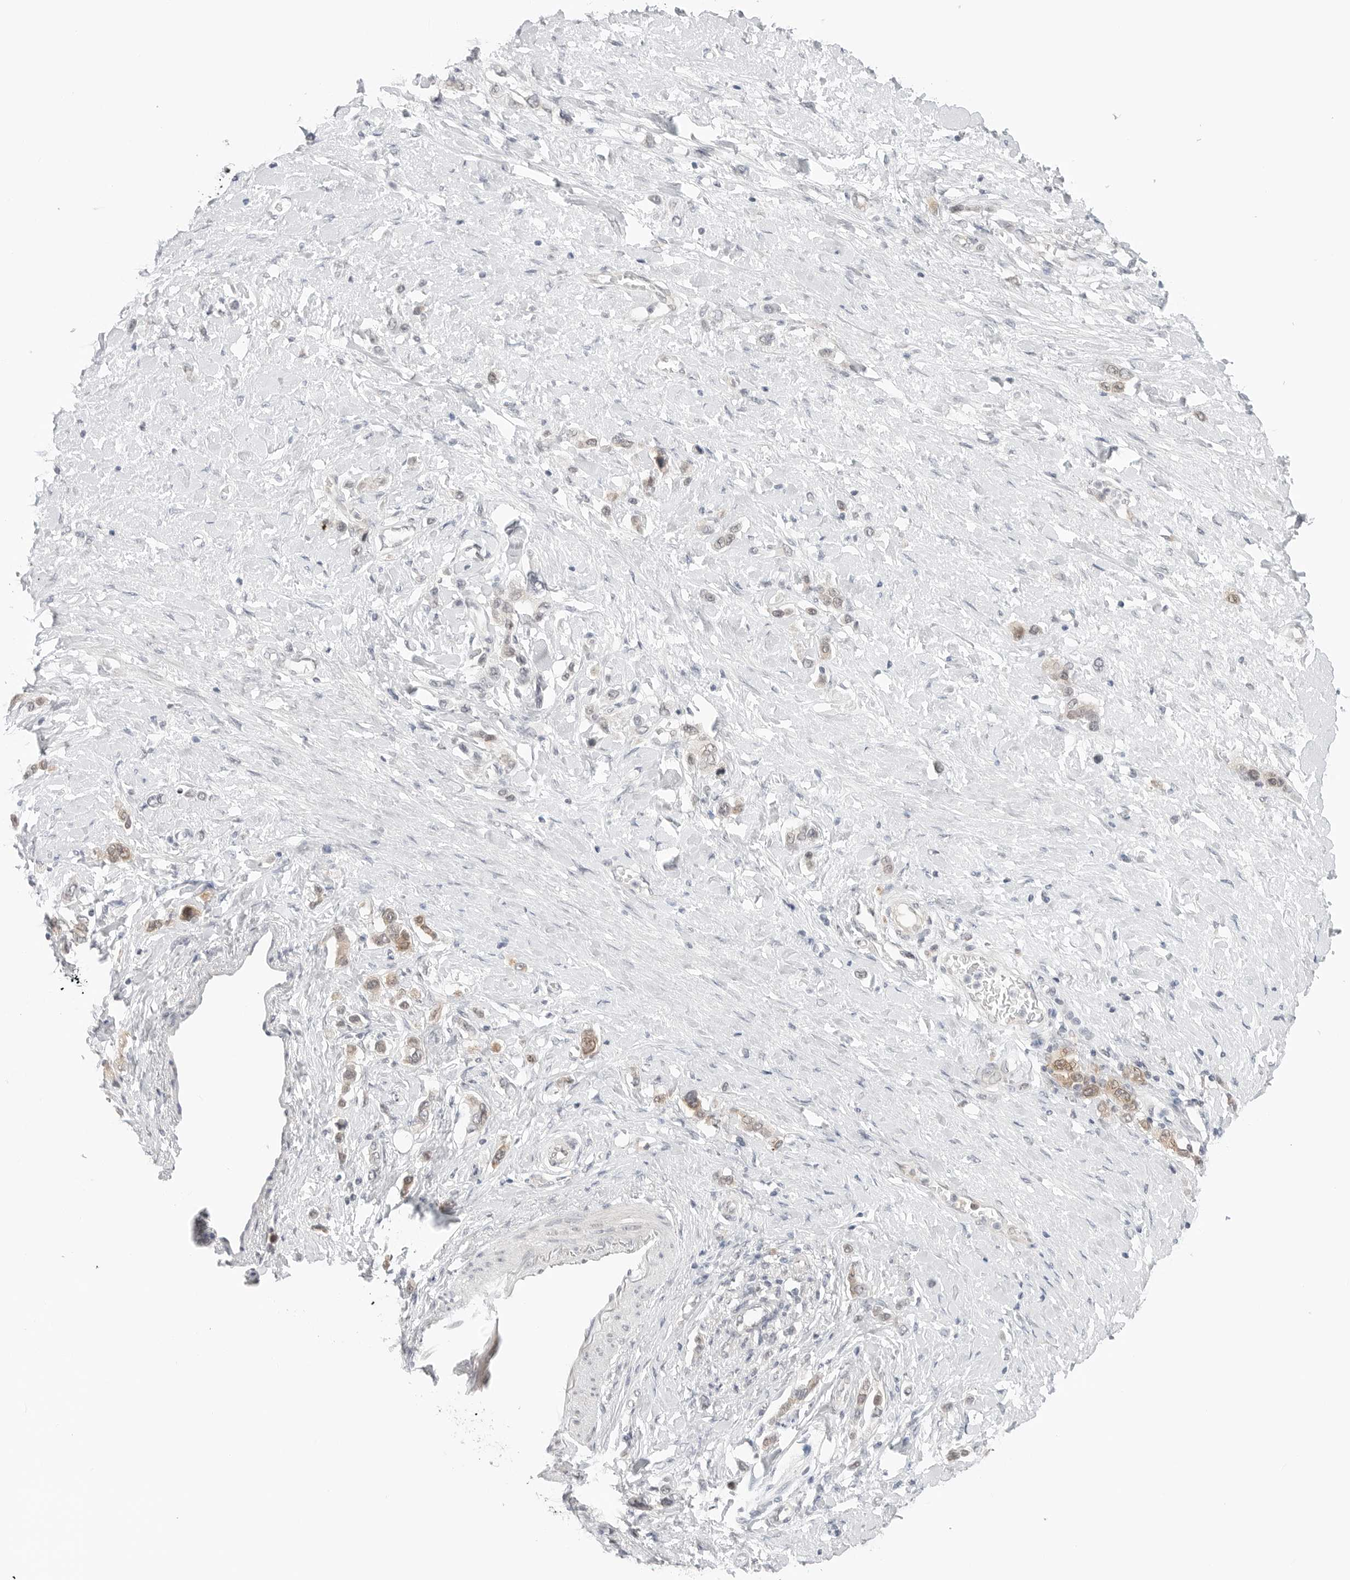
{"staining": {"intensity": "weak", "quantity": "25%-75%", "location": "cytoplasmic/membranous,nuclear"}, "tissue": "stomach cancer", "cell_type": "Tumor cells", "image_type": "cancer", "snomed": [{"axis": "morphology", "description": "Adenocarcinoma, NOS"}, {"axis": "topography", "description": "Stomach"}], "caption": "There is low levels of weak cytoplasmic/membranous and nuclear positivity in tumor cells of stomach cancer (adenocarcinoma), as demonstrated by immunohistochemical staining (brown color).", "gene": "NUDC", "patient": {"sex": "female", "age": 65}}